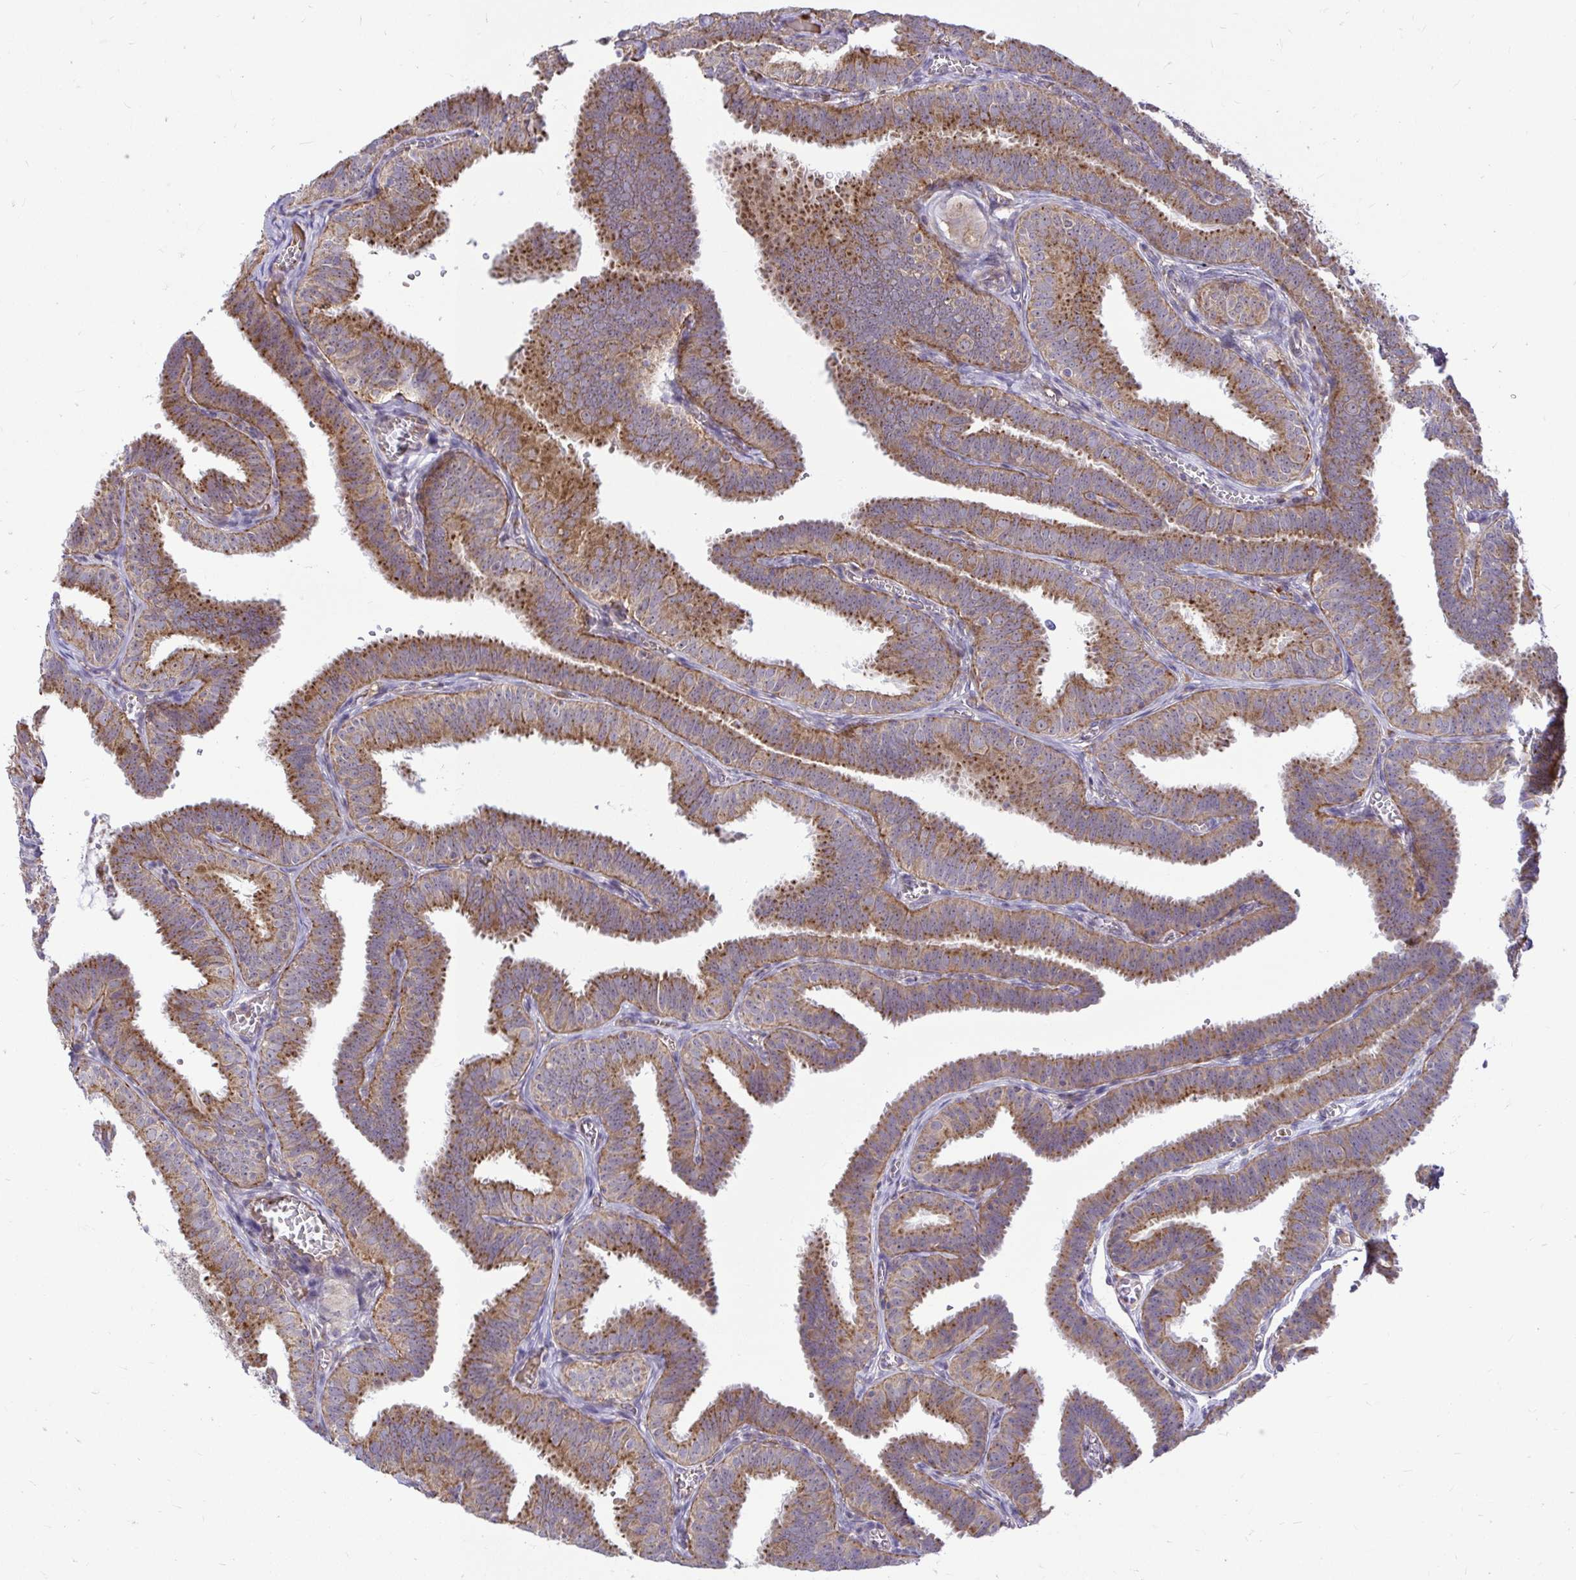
{"staining": {"intensity": "strong", "quantity": ">75%", "location": "cytoplasmic/membranous"}, "tissue": "fallopian tube", "cell_type": "Glandular cells", "image_type": "normal", "snomed": [{"axis": "morphology", "description": "Normal tissue, NOS"}, {"axis": "topography", "description": "Fallopian tube"}], "caption": "Immunohistochemical staining of benign human fallopian tube shows >75% levels of strong cytoplasmic/membranous protein staining in approximately >75% of glandular cells.", "gene": "VTI1B", "patient": {"sex": "female", "age": 25}}